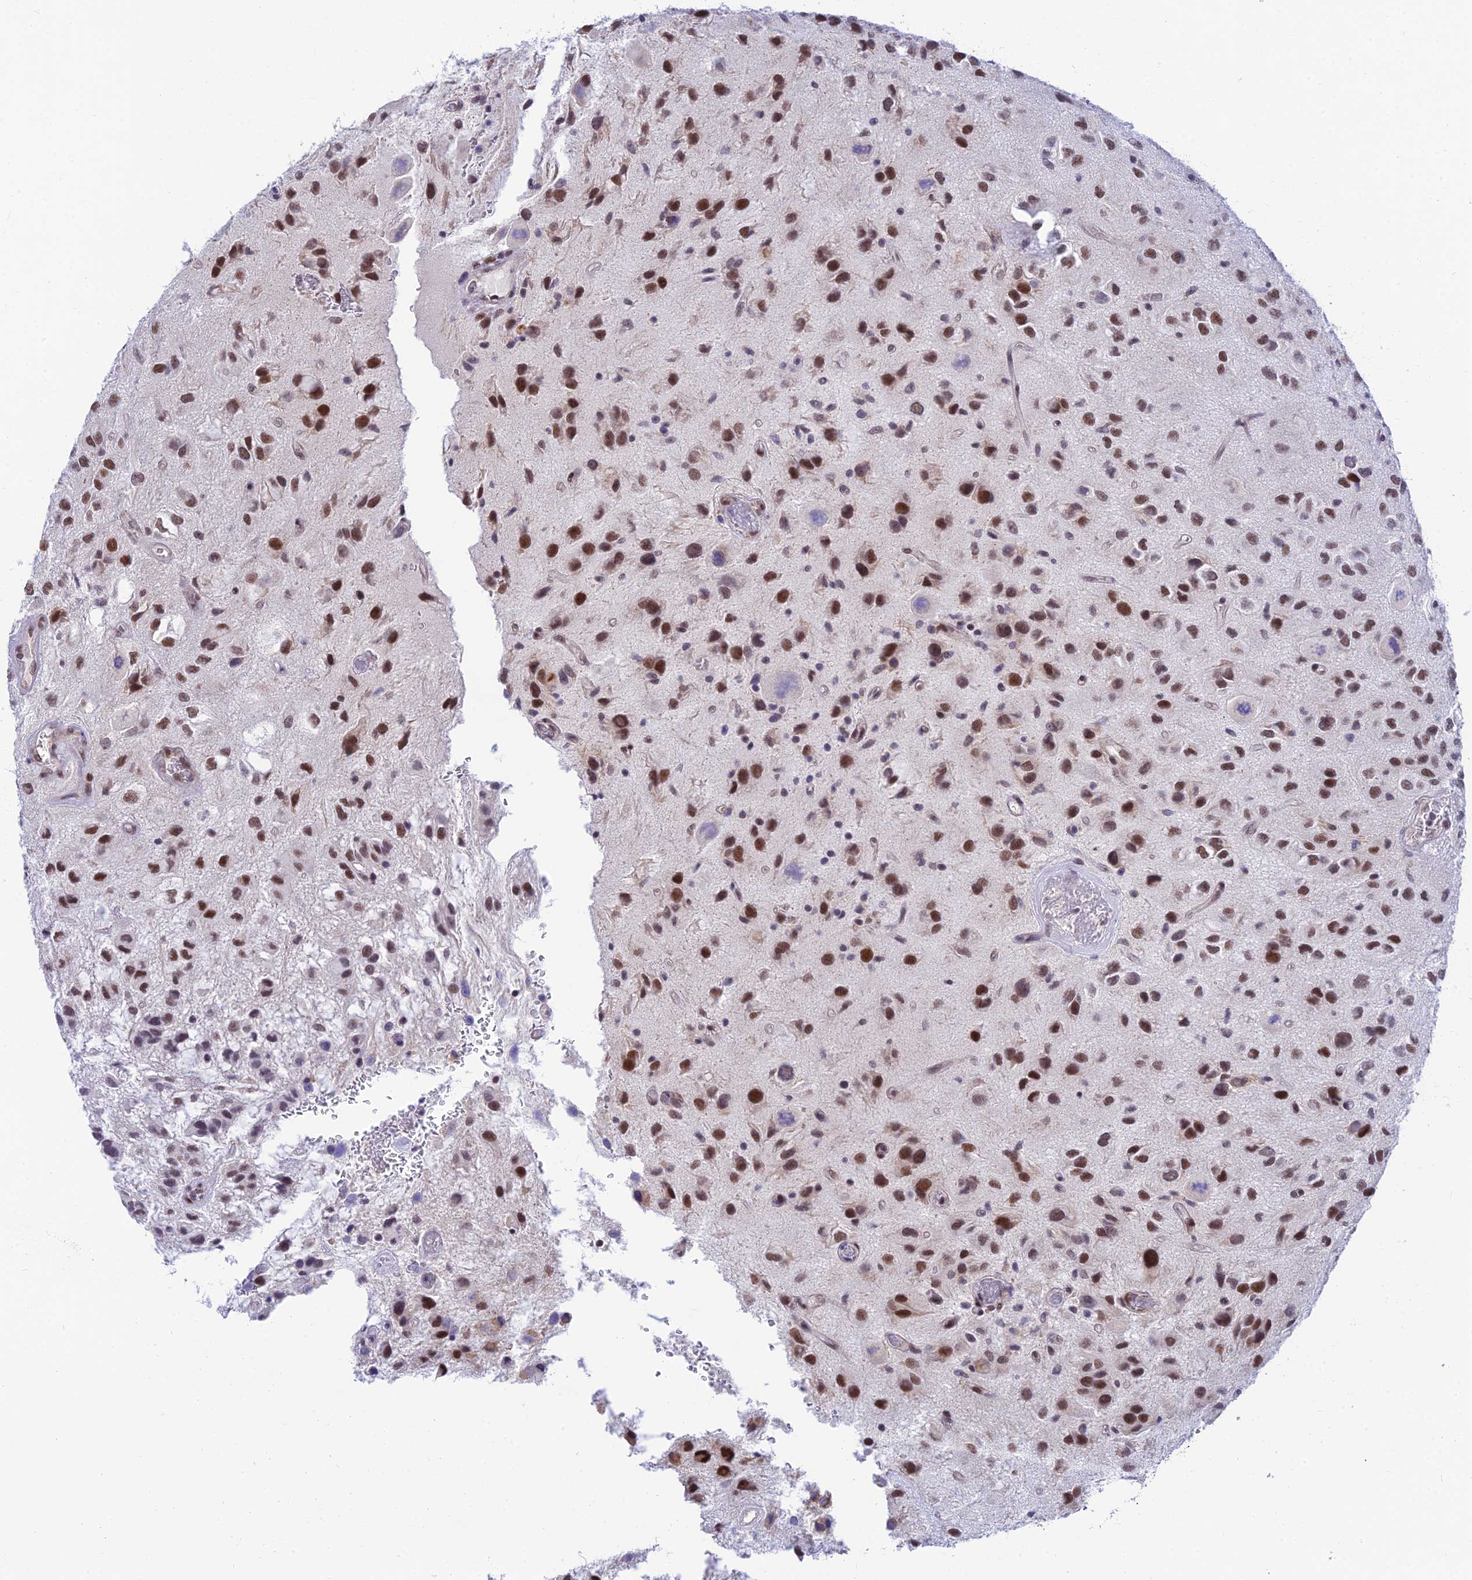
{"staining": {"intensity": "strong", "quantity": ">75%", "location": "nuclear"}, "tissue": "glioma", "cell_type": "Tumor cells", "image_type": "cancer", "snomed": [{"axis": "morphology", "description": "Glioma, malignant, Low grade"}, {"axis": "topography", "description": "Brain"}], "caption": "Glioma stained with IHC displays strong nuclear positivity in approximately >75% of tumor cells.", "gene": "C2orf49", "patient": {"sex": "male", "age": 66}}